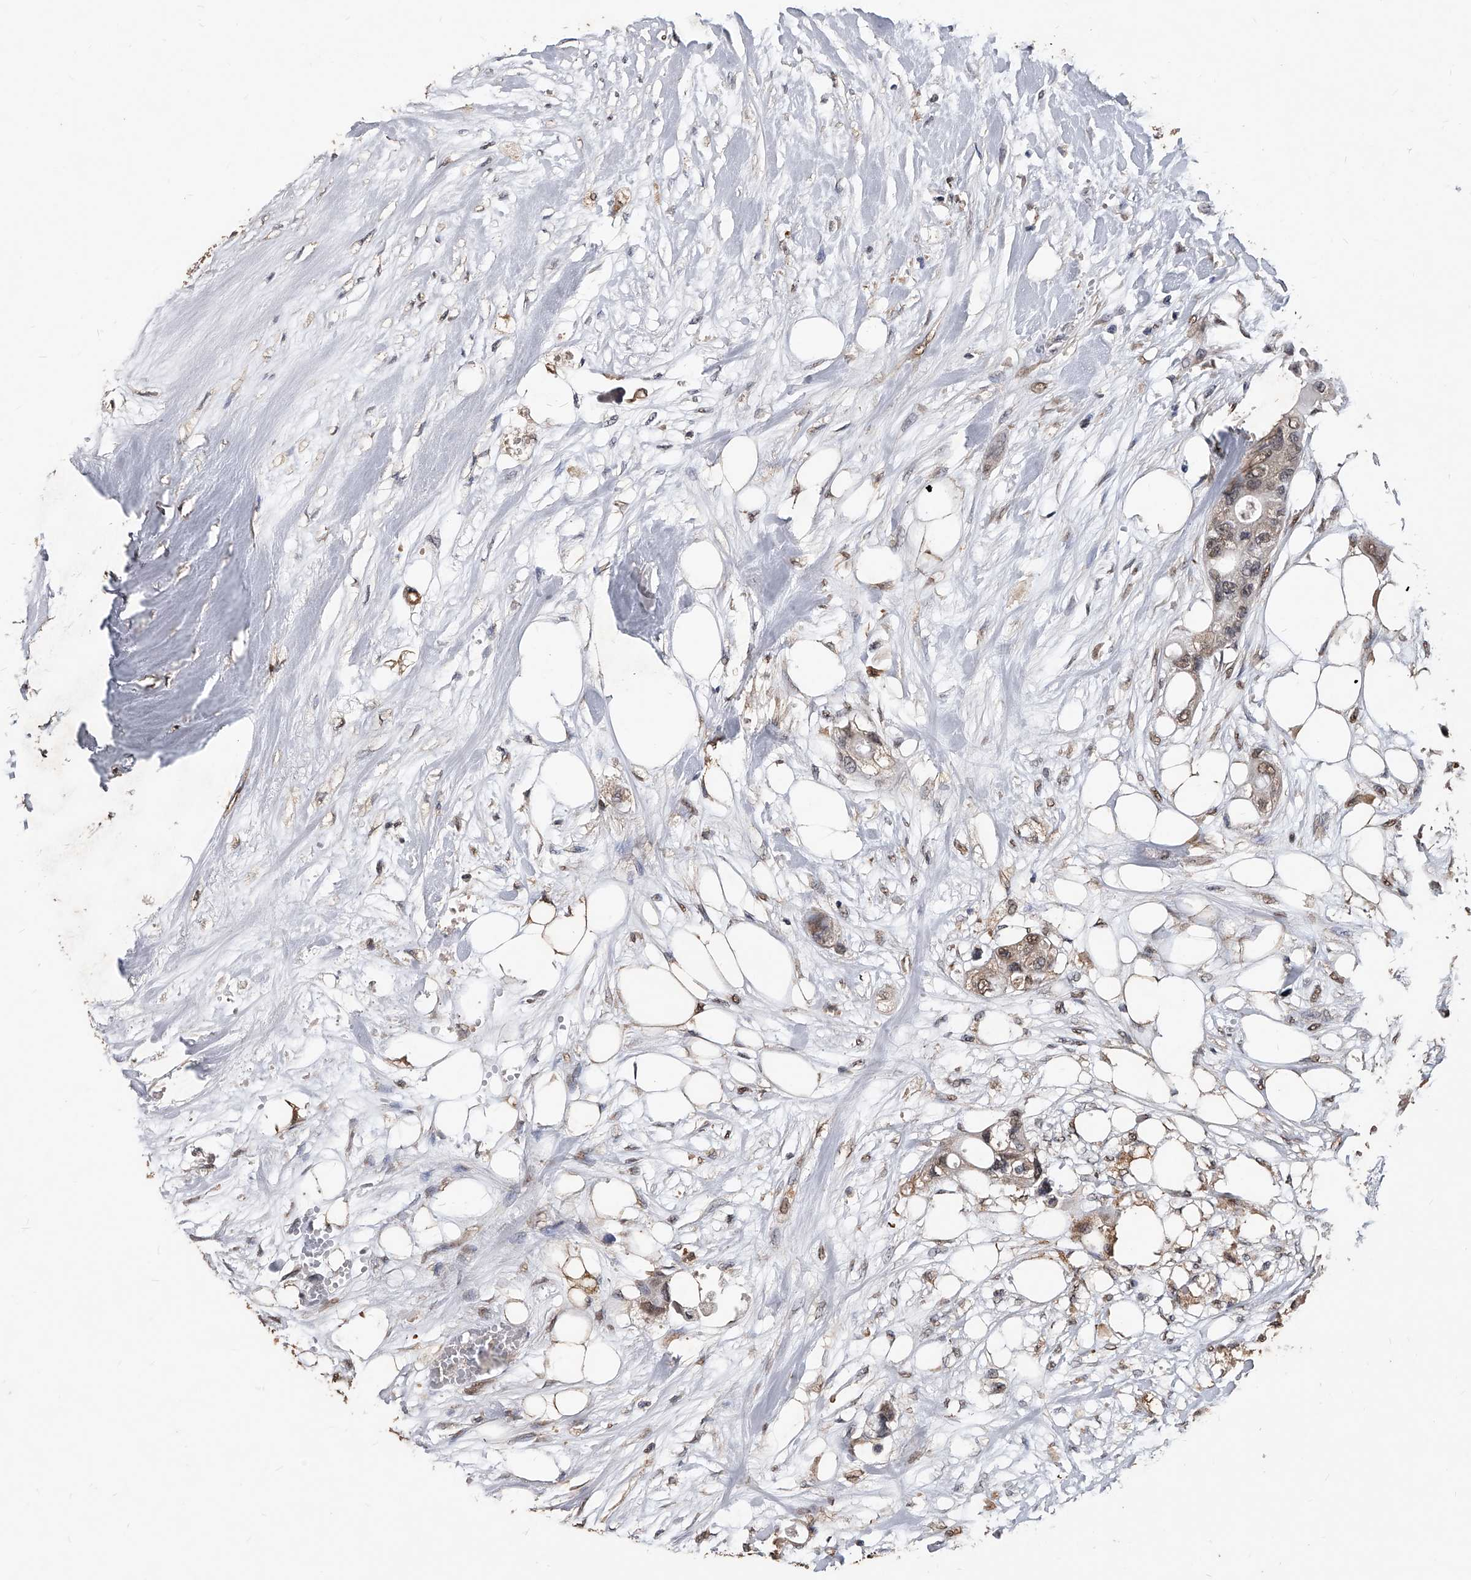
{"staining": {"intensity": "weak", "quantity": "25%-75%", "location": "nuclear"}, "tissue": "colorectal cancer", "cell_type": "Tumor cells", "image_type": "cancer", "snomed": [{"axis": "morphology", "description": "Adenocarcinoma, NOS"}, {"axis": "topography", "description": "Colon"}], "caption": "Weak nuclear protein positivity is appreciated in about 25%-75% of tumor cells in adenocarcinoma (colorectal).", "gene": "FBXL4", "patient": {"sex": "female", "age": 57}}